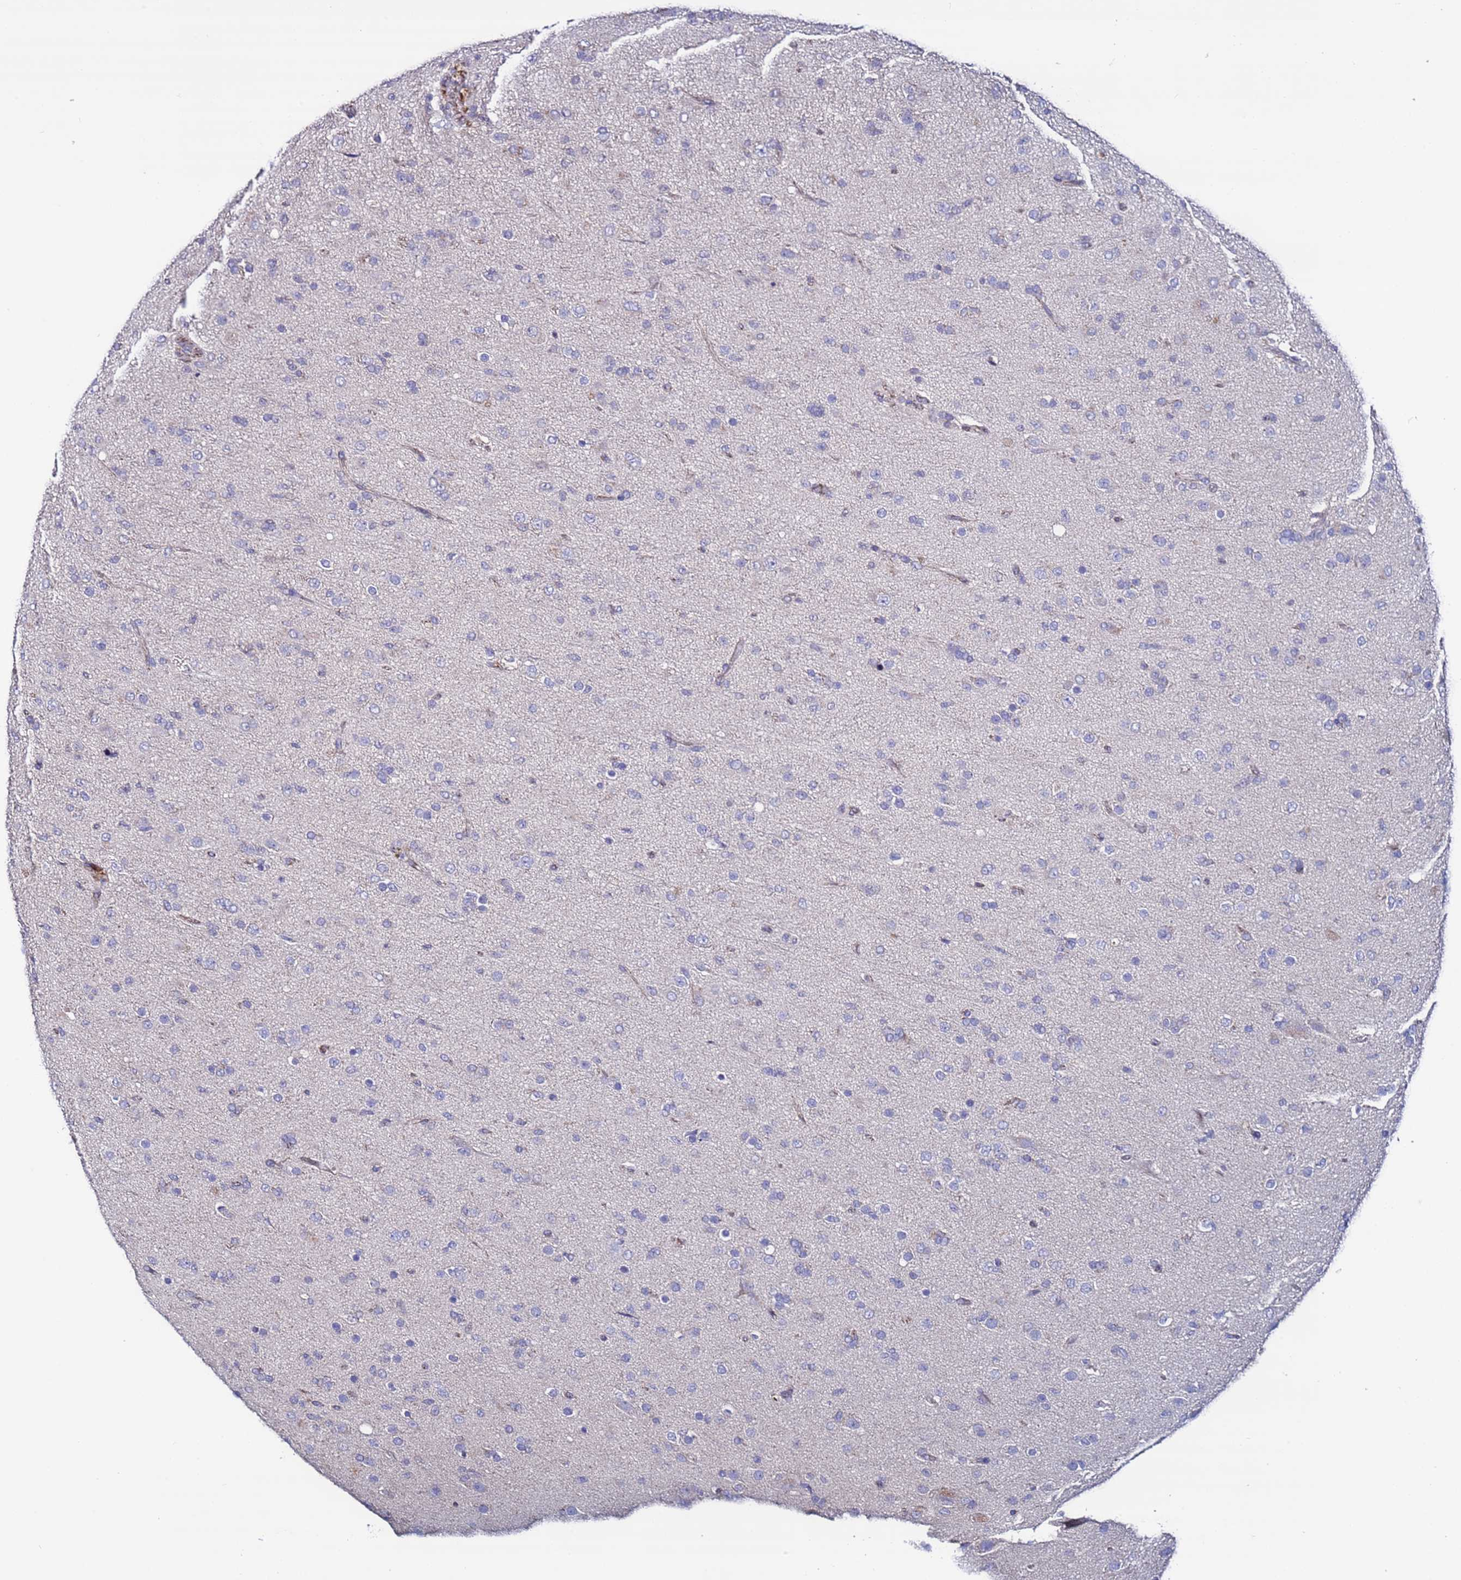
{"staining": {"intensity": "negative", "quantity": "none", "location": "none"}, "tissue": "glioma", "cell_type": "Tumor cells", "image_type": "cancer", "snomed": [{"axis": "morphology", "description": "Glioma, malignant, Low grade"}, {"axis": "topography", "description": "Brain"}], "caption": "Glioma was stained to show a protein in brown. There is no significant staining in tumor cells.", "gene": "TENM3", "patient": {"sex": "male", "age": 65}}